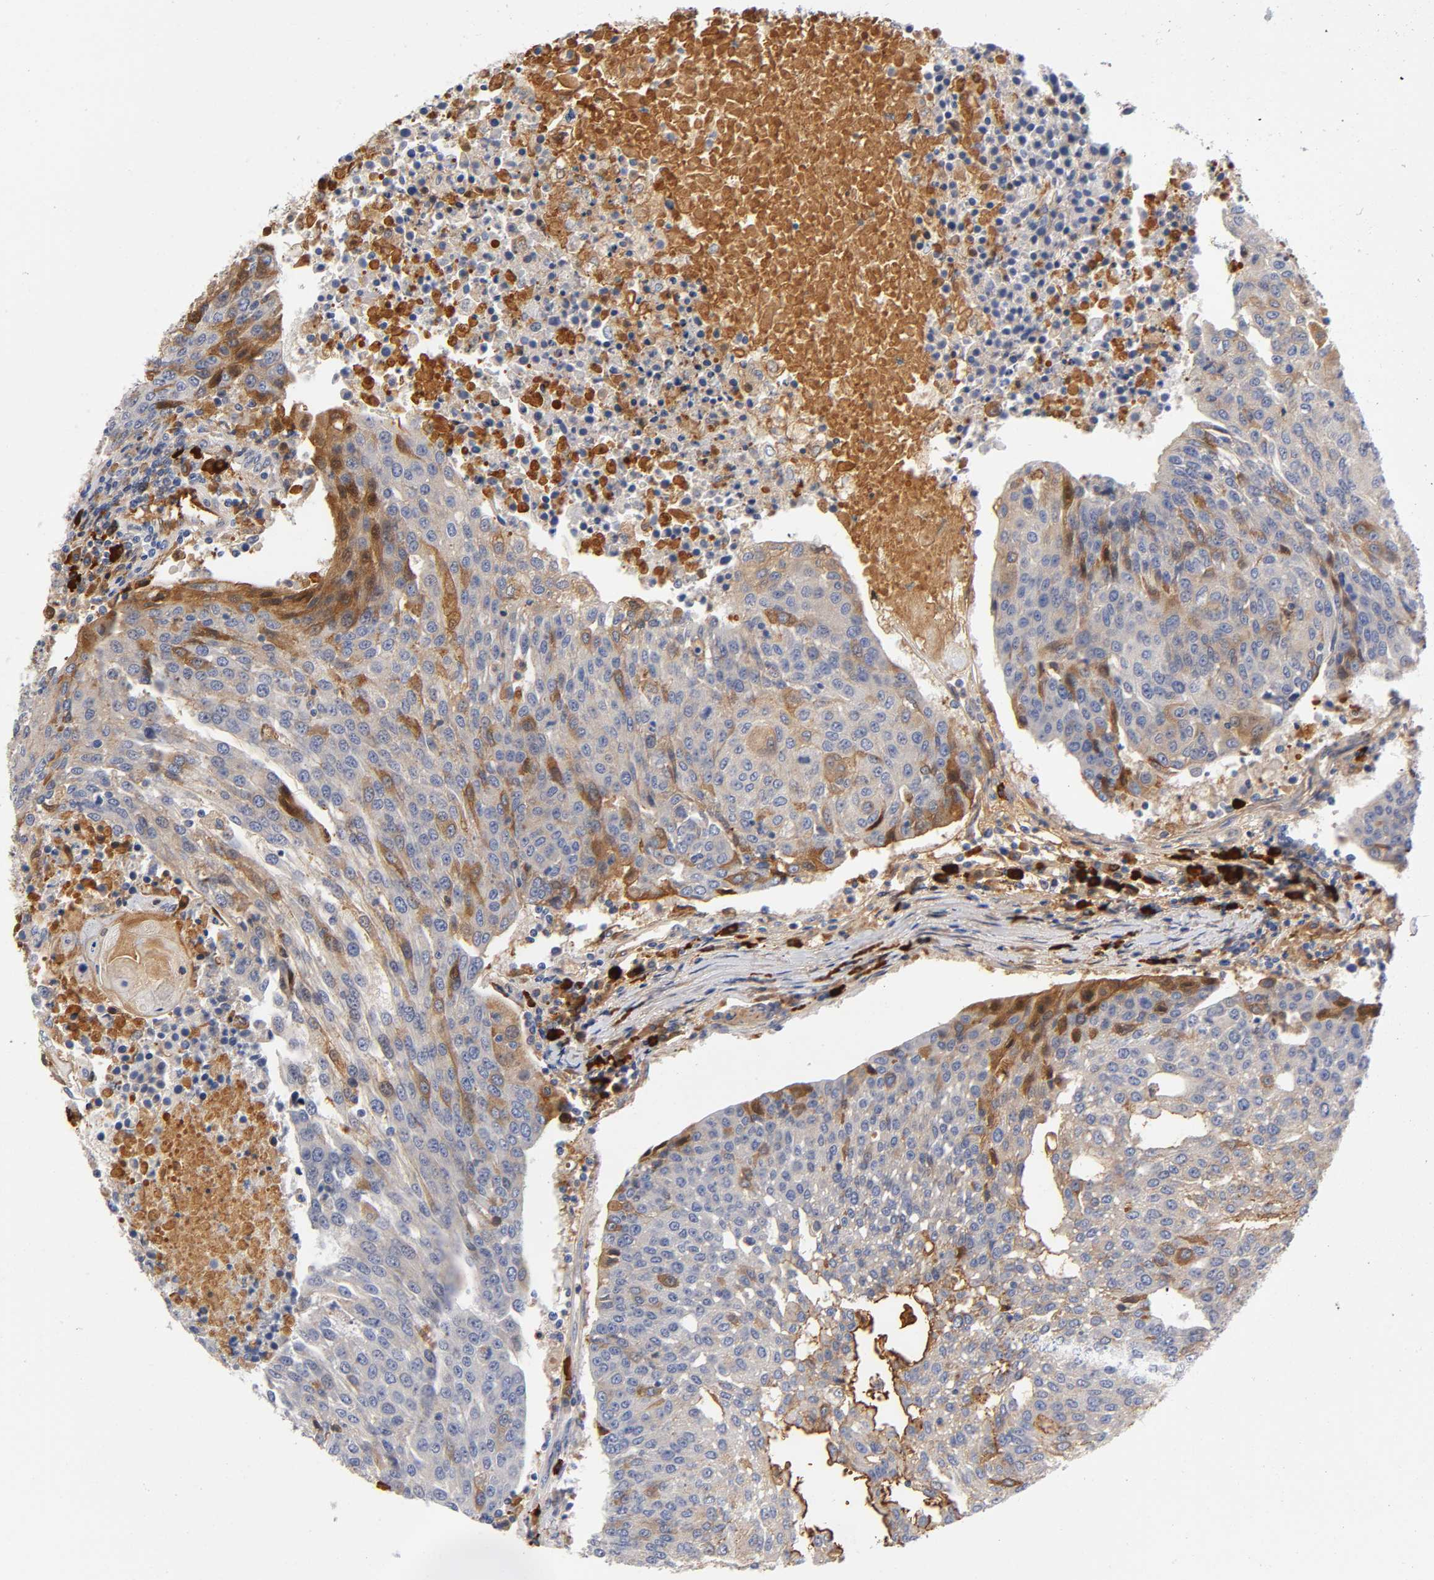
{"staining": {"intensity": "moderate", "quantity": "25%-75%", "location": "cytoplasmic/membranous"}, "tissue": "urothelial cancer", "cell_type": "Tumor cells", "image_type": "cancer", "snomed": [{"axis": "morphology", "description": "Urothelial carcinoma, High grade"}, {"axis": "topography", "description": "Urinary bladder"}], "caption": "Tumor cells exhibit medium levels of moderate cytoplasmic/membranous staining in about 25%-75% of cells in urothelial carcinoma (high-grade). (DAB (3,3'-diaminobenzidine) IHC with brightfield microscopy, high magnification).", "gene": "NOVA1", "patient": {"sex": "female", "age": 85}}